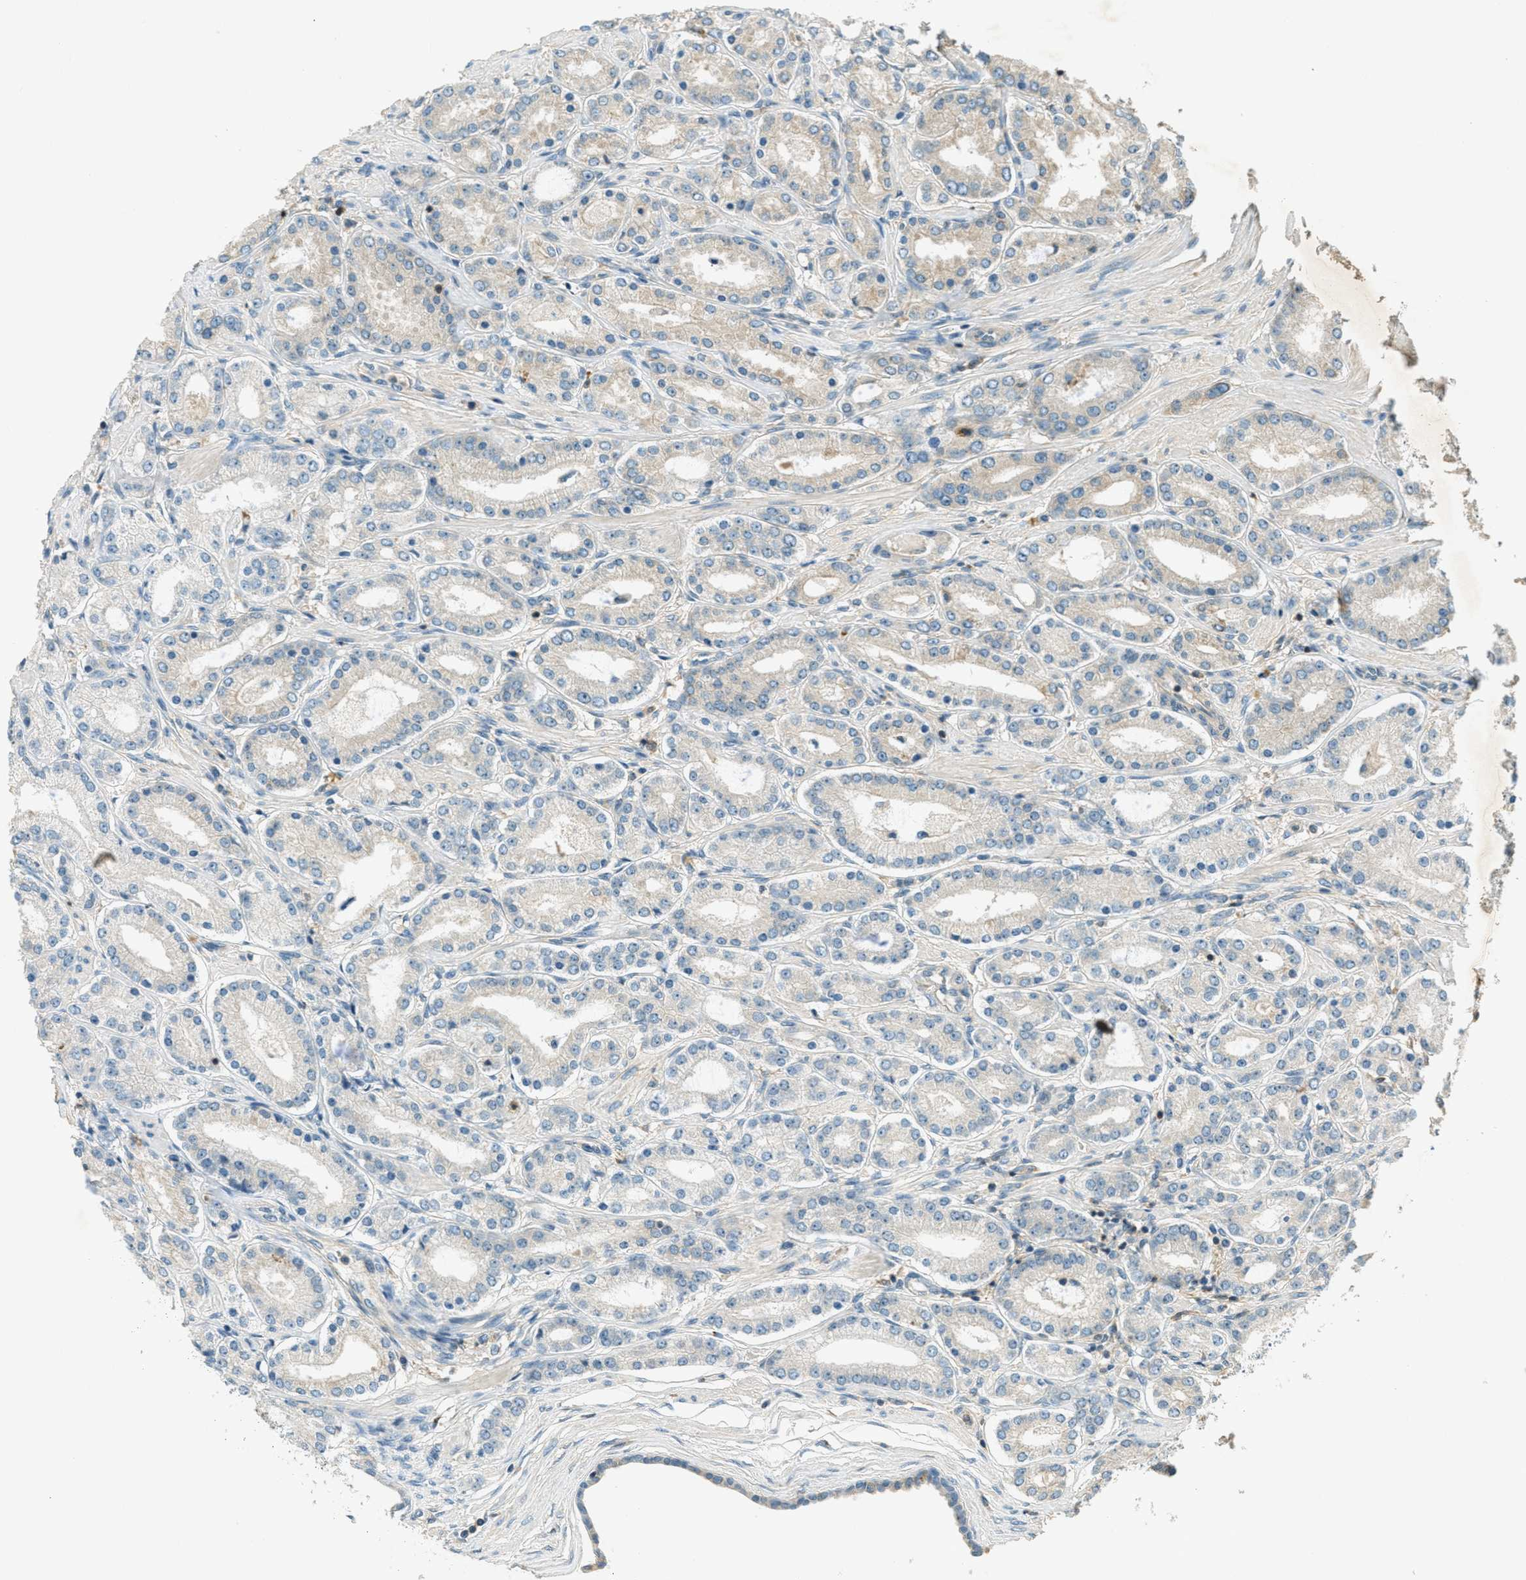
{"staining": {"intensity": "negative", "quantity": "none", "location": "none"}, "tissue": "prostate cancer", "cell_type": "Tumor cells", "image_type": "cancer", "snomed": [{"axis": "morphology", "description": "Adenocarcinoma, Low grade"}, {"axis": "topography", "description": "Prostate"}], "caption": "Prostate cancer stained for a protein using IHC reveals no expression tumor cells.", "gene": "NUDT4", "patient": {"sex": "male", "age": 63}}